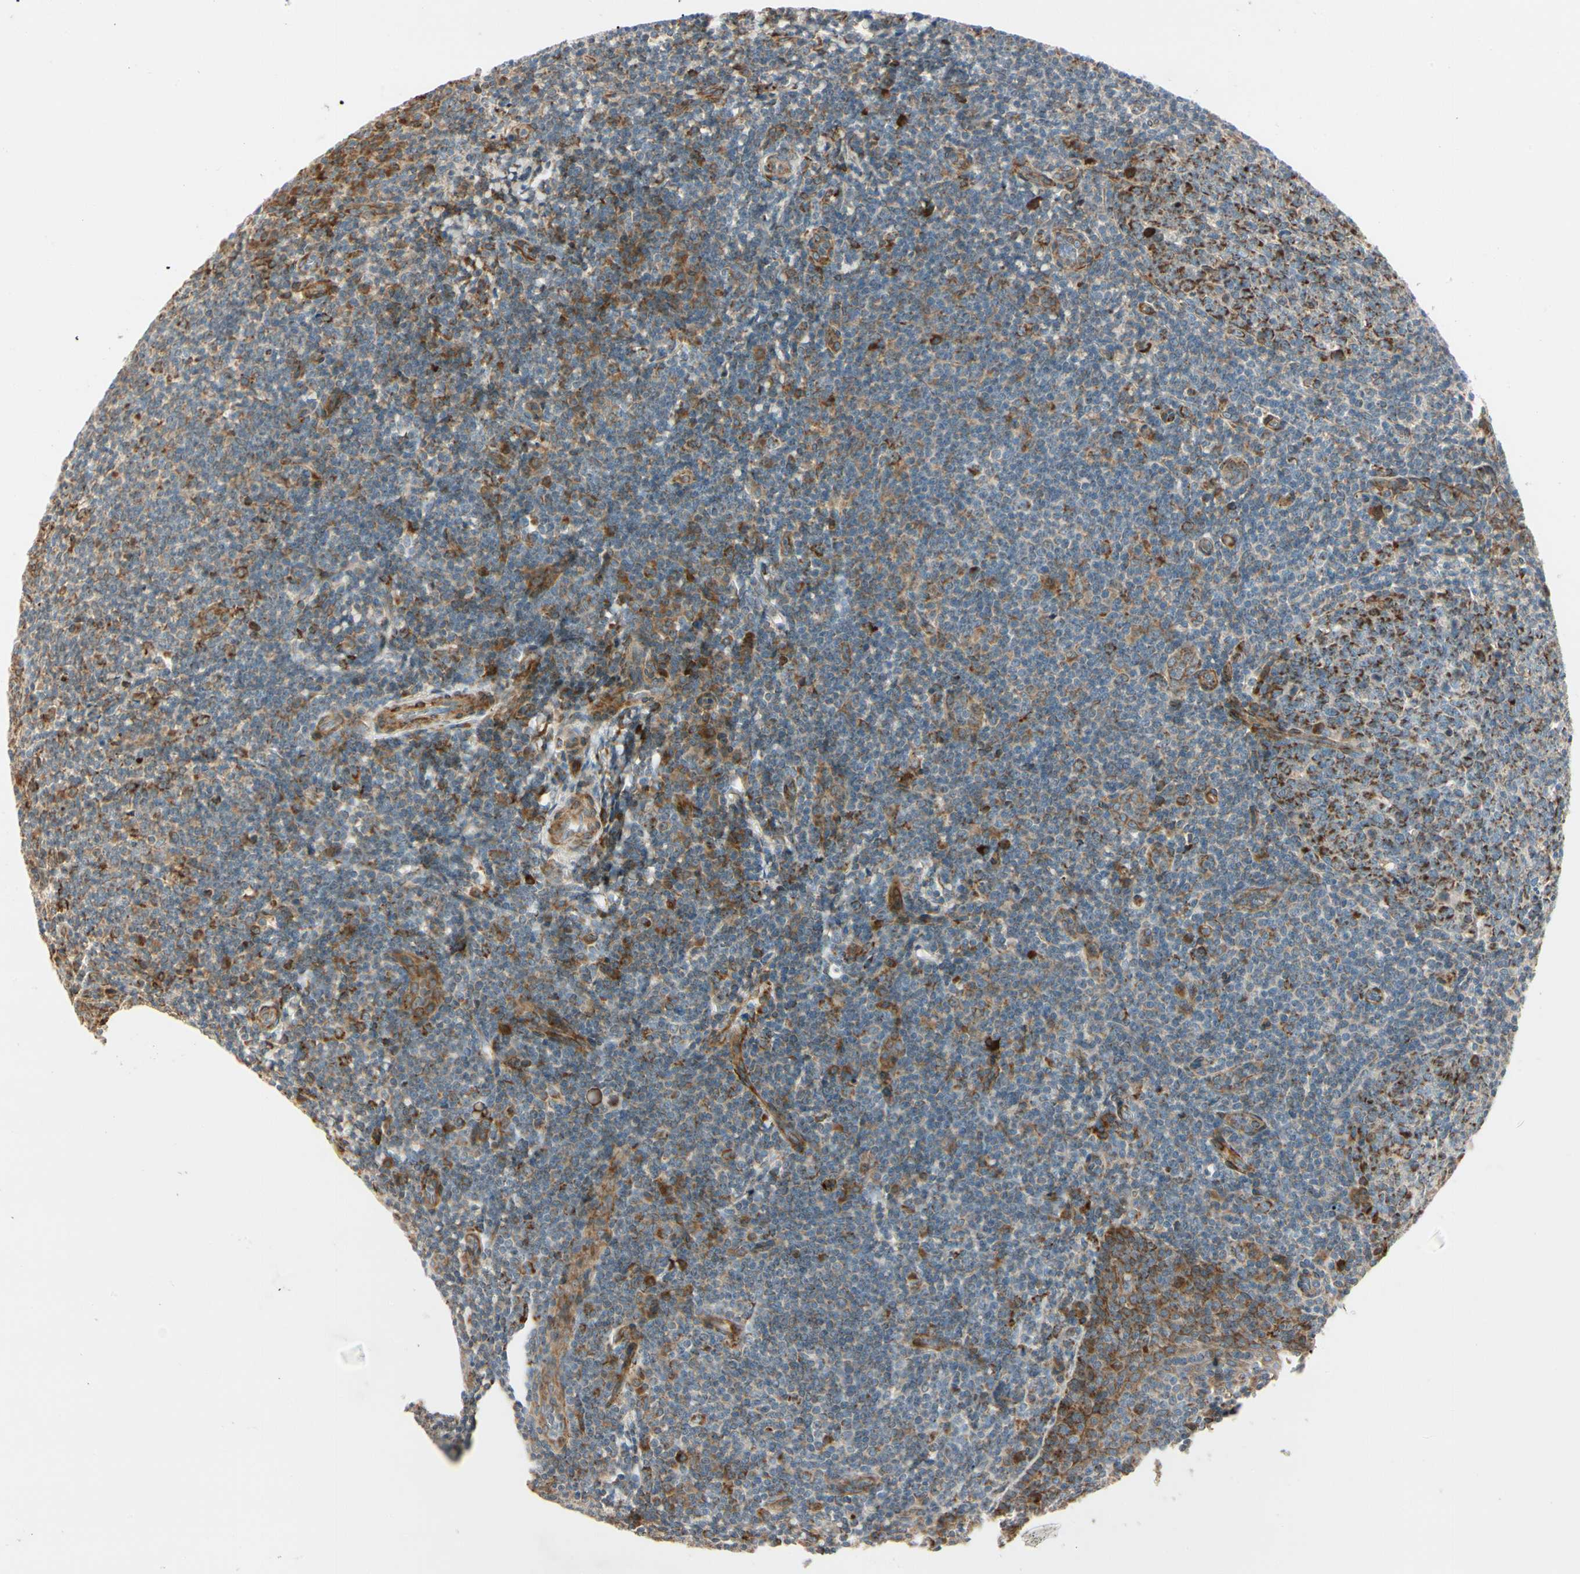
{"staining": {"intensity": "moderate", "quantity": ">75%", "location": "cytoplasmic/membranous"}, "tissue": "tonsil", "cell_type": "Germinal center cells", "image_type": "normal", "snomed": [{"axis": "morphology", "description": "Normal tissue, NOS"}, {"axis": "topography", "description": "Tonsil"}], "caption": "A micrograph showing moderate cytoplasmic/membranous positivity in approximately >75% of germinal center cells in unremarkable tonsil, as visualized by brown immunohistochemical staining.", "gene": "MRPL9", "patient": {"sex": "male", "age": 31}}